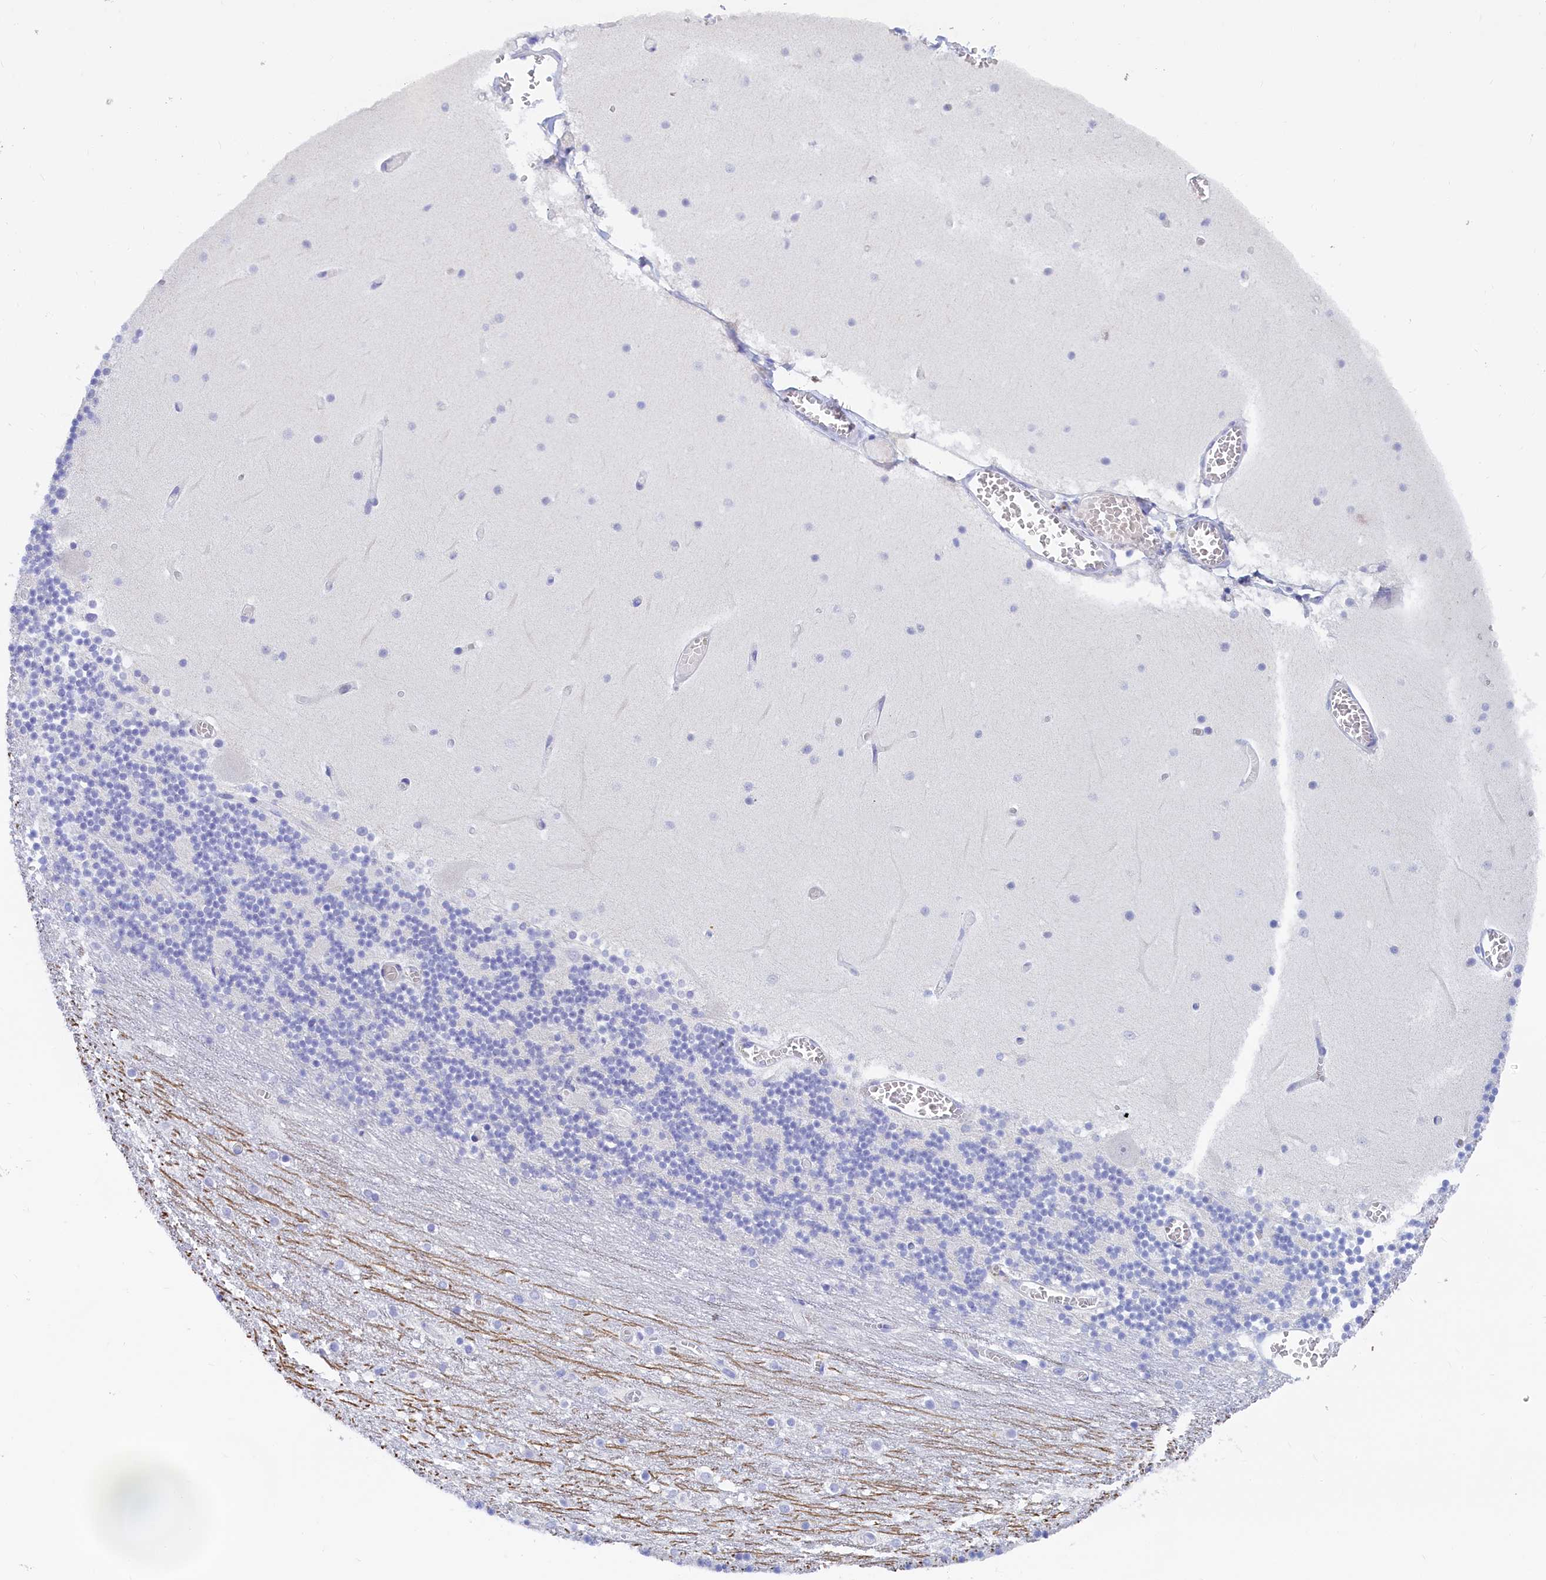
{"staining": {"intensity": "negative", "quantity": "none", "location": "none"}, "tissue": "cerebellum", "cell_type": "Cells in granular layer", "image_type": "normal", "snomed": [{"axis": "morphology", "description": "Normal tissue, NOS"}, {"axis": "topography", "description": "Cerebellum"}], "caption": "DAB (3,3'-diaminobenzidine) immunohistochemical staining of unremarkable cerebellum shows no significant expression in cells in granular layer.", "gene": "TRIM10", "patient": {"sex": "female", "age": 28}}